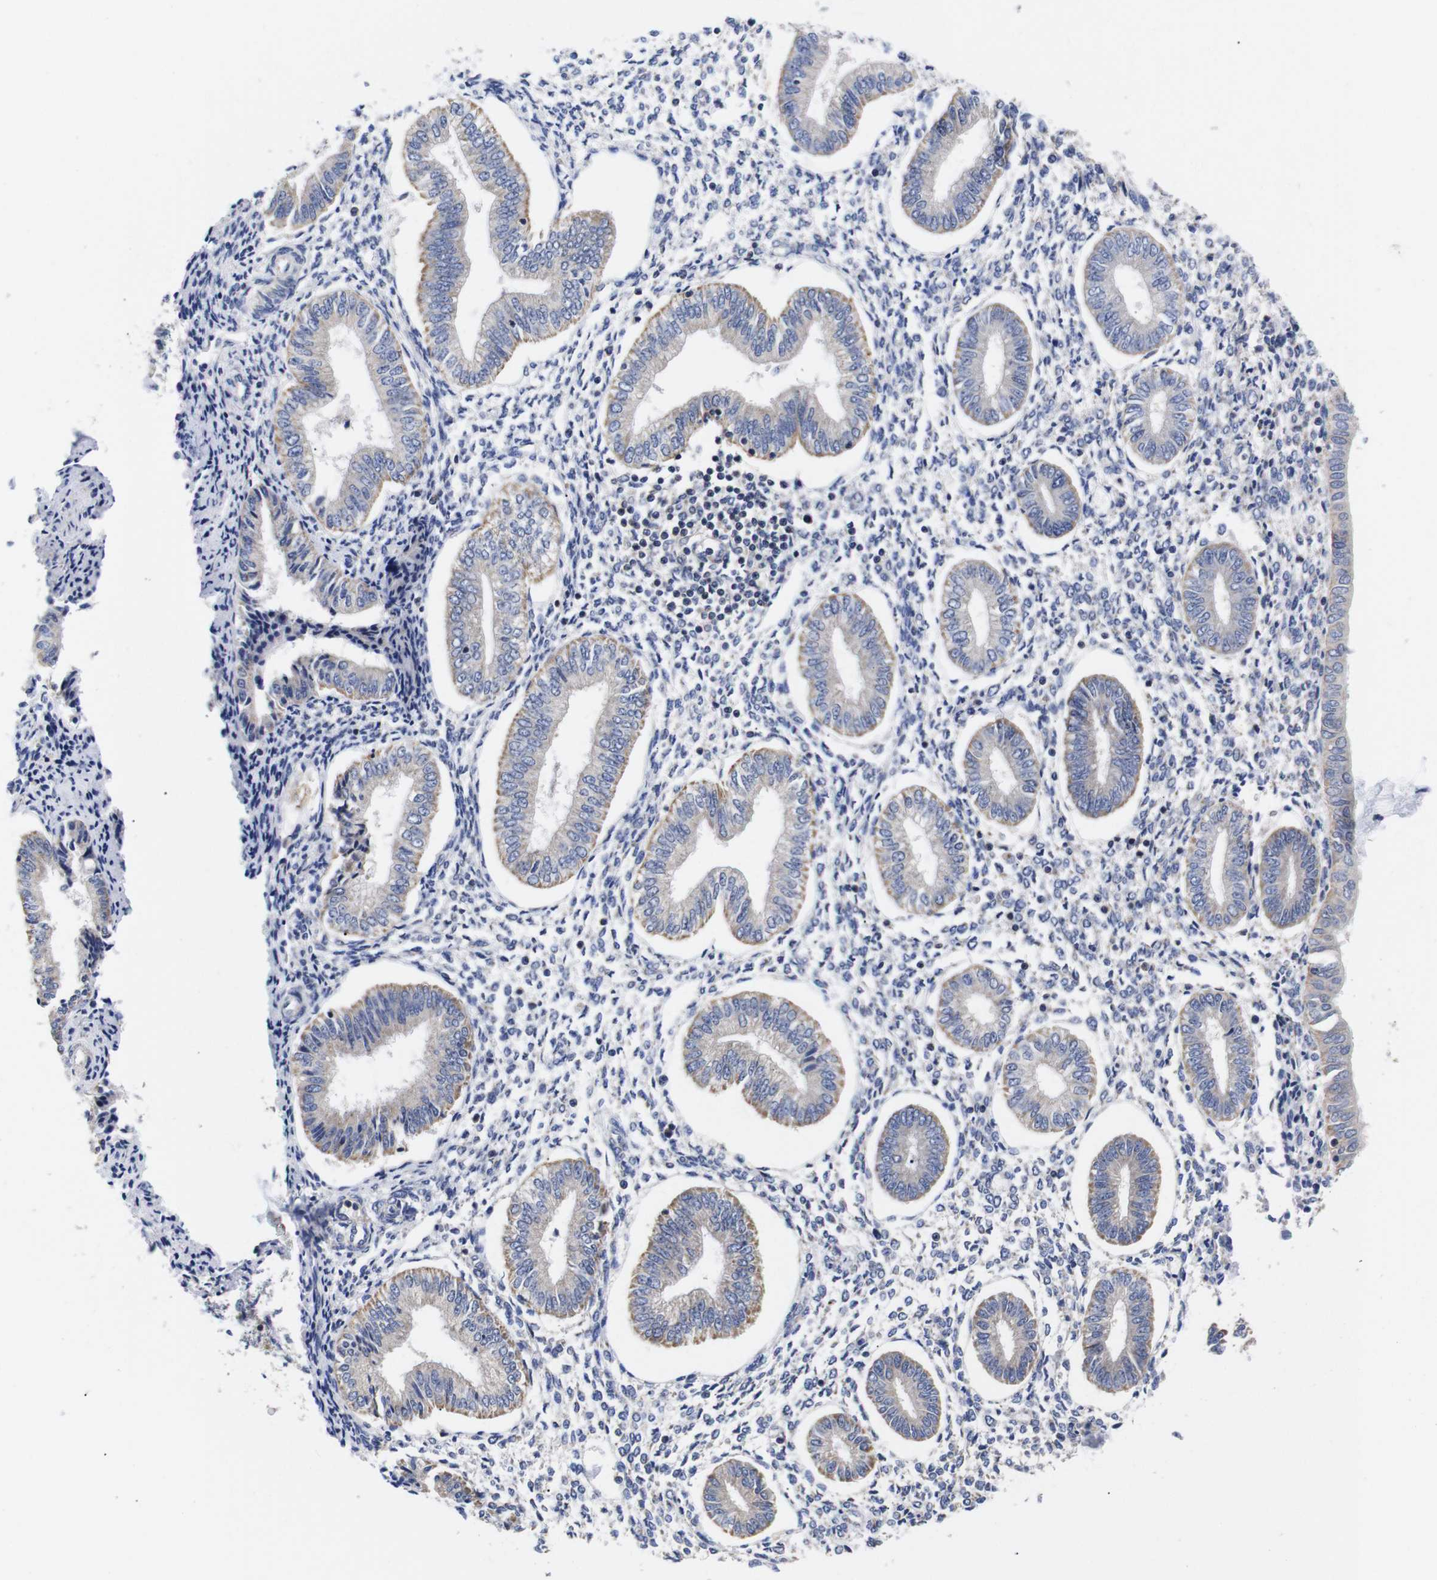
{"staining": {"intensity": "negative", "quantity": "none", "location": "none"}, "tissue": "endometrium", "cell_type": "Cells in endometrial stroma", "image_type": "normal", "snomed": [{"axis": "morphology", "description": "Normal tissue, NOS"}, {"axis": "topography", "description": "Endometrium"}], "caption": "Cells in endometrial stroma show no significant protein expression in benign endometrium. (DAB IHC, high magnification).", "gene": "OPN3", "patient": {"sex": "female", "age": 50}}